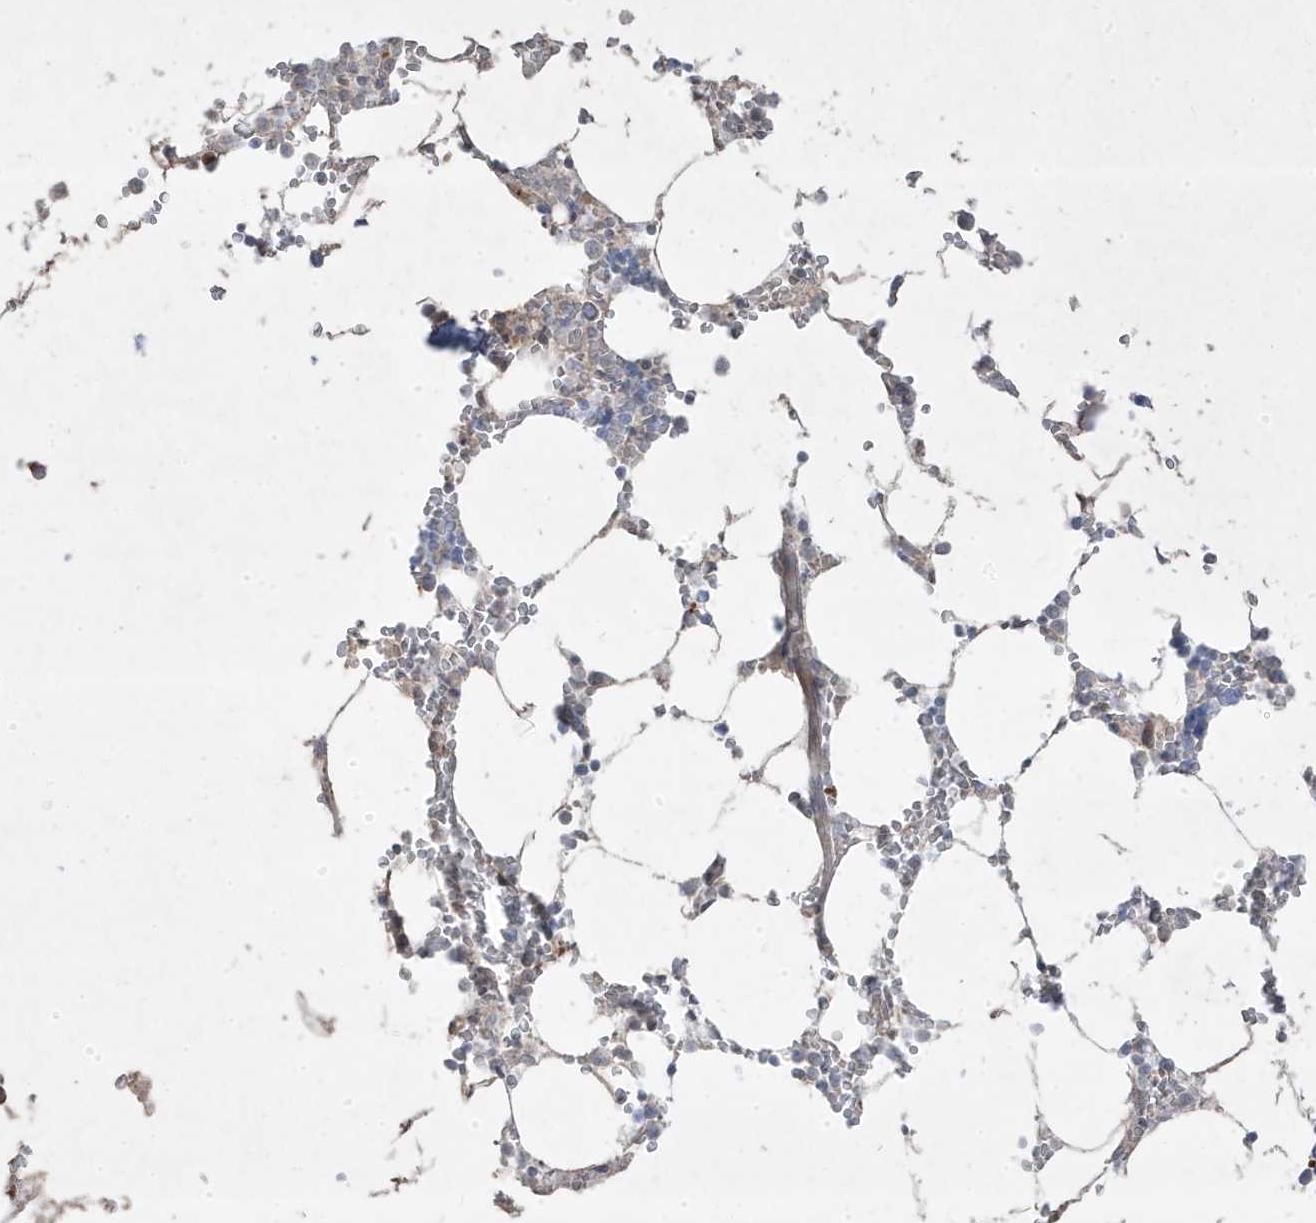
{"staining": {"intensity": "negative", "quantity": "none", "location": "none"}, "tissue": "bone marrow", "cell_type": "Hematopoietic cells", "image_type": "normal", "snomed": [{"axis": "morphology", "description": "Normal tissue, NOS"}, {"axis": "topography", "description": "Bone marrow"}], "caption": "A high-resolution image shows IHC staining of benign bone marrow, which demonstrates no significant expression in hematopoietic cells. (Brightfield microscopy of DAB (3,3'-diaminobenzidine) immunohistochemistry (IHC) at high magnification).", "gene": "RGL4", "patient": {"sex": "male", "age": 70}}